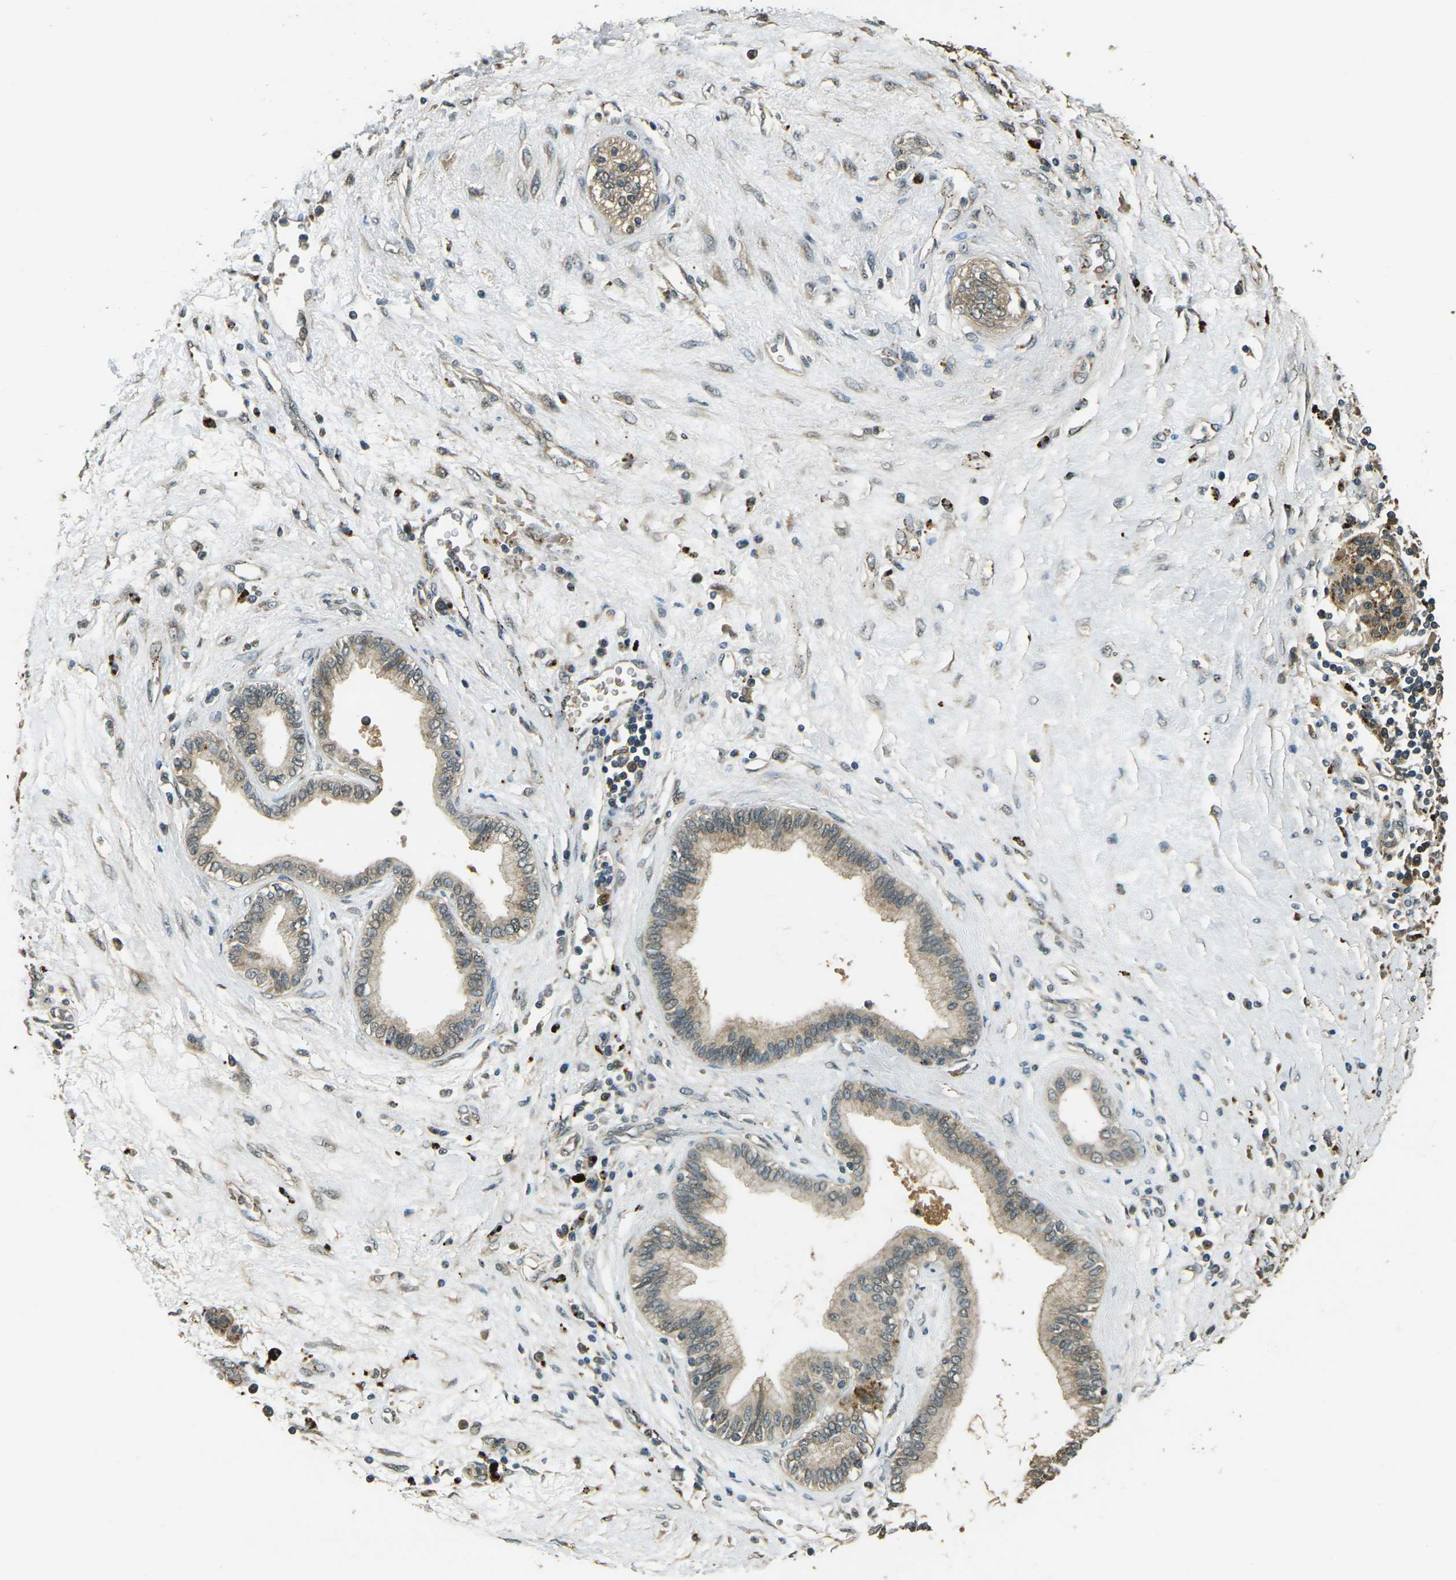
{"staining": {"intensity": "weak", "quantity": "25%-75%", "location": "cytoplasmic/membranous,nuclear"}, "tissue": "pancreatic cancer", "cell_type": "Tumor cells", "image_type": "cancer", "snomed": [{"axis": "morphology", "description": "Adenocarcinoma, NOS"}, {"axis": "topography", "description": "Pancreas"}], "caption": "Human adenocarcinoma (pancreatic) stained for a protein (brown) displays weak cytoplasmic/membranous and nuclear positive expression in about 25%-75% of tumor cells.", "gene": "TOR1A", "patient": {"sex": "female", "age": 70}}